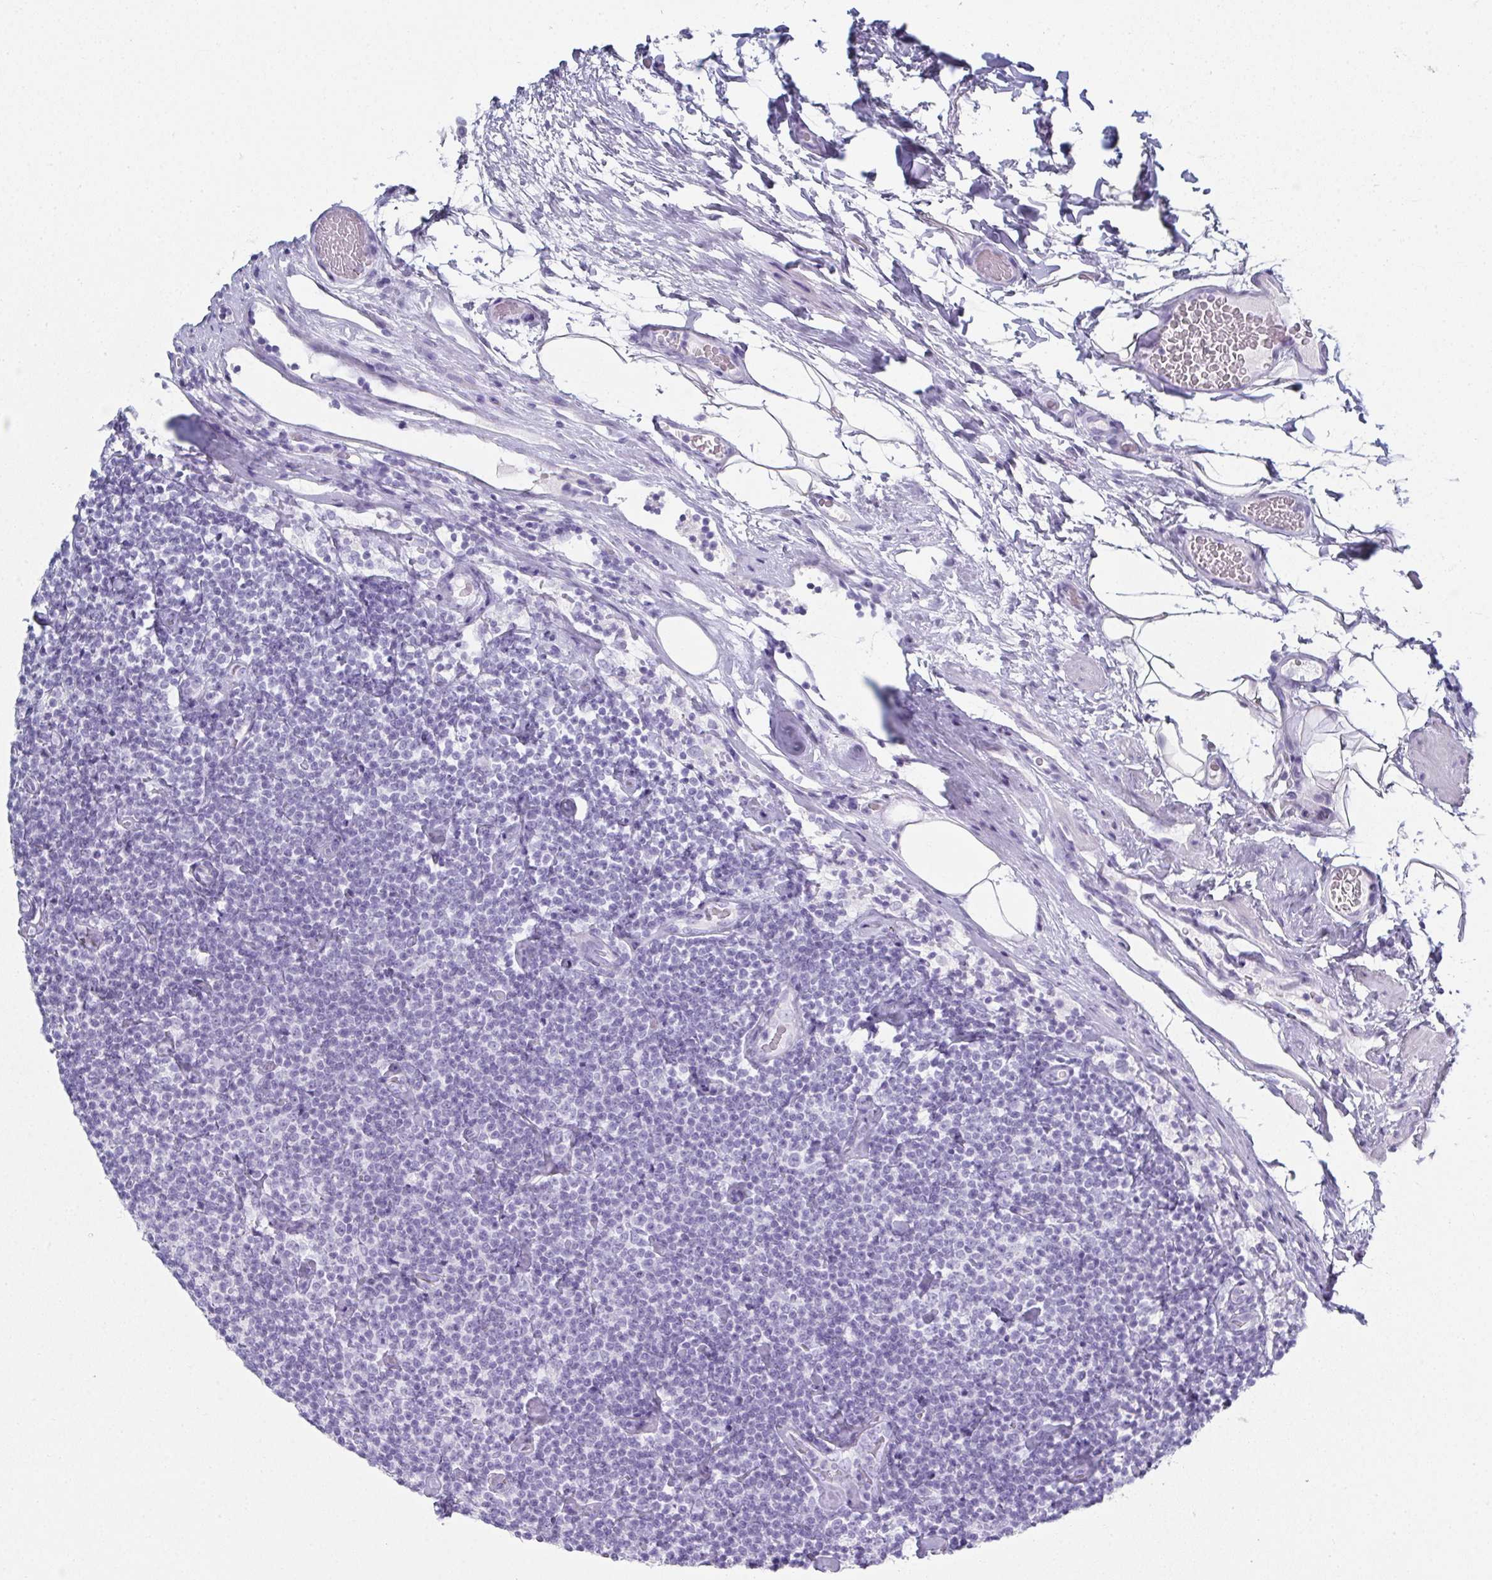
{"staining": {"intensity": "negative", "quantity": "none", "location": "none"}, "tissue": "lymphoma", "cell_type": "Tumor cells", "image_type": "cancer", "snomed": [{"axis": "morphology", "description": "Malignant lymphoma, non-Hodgkin's type, Low grade"}, {"axis": "topography", "description": "Lymph node"}], "caption": "Immunohistochemical staining of malignant lymphoma, non-Hodgkin's type (low-grade) reveals no significant staining in tumor cells.", "gene": "SYCP1", "patient": {"sex": "male", "age": 81}}